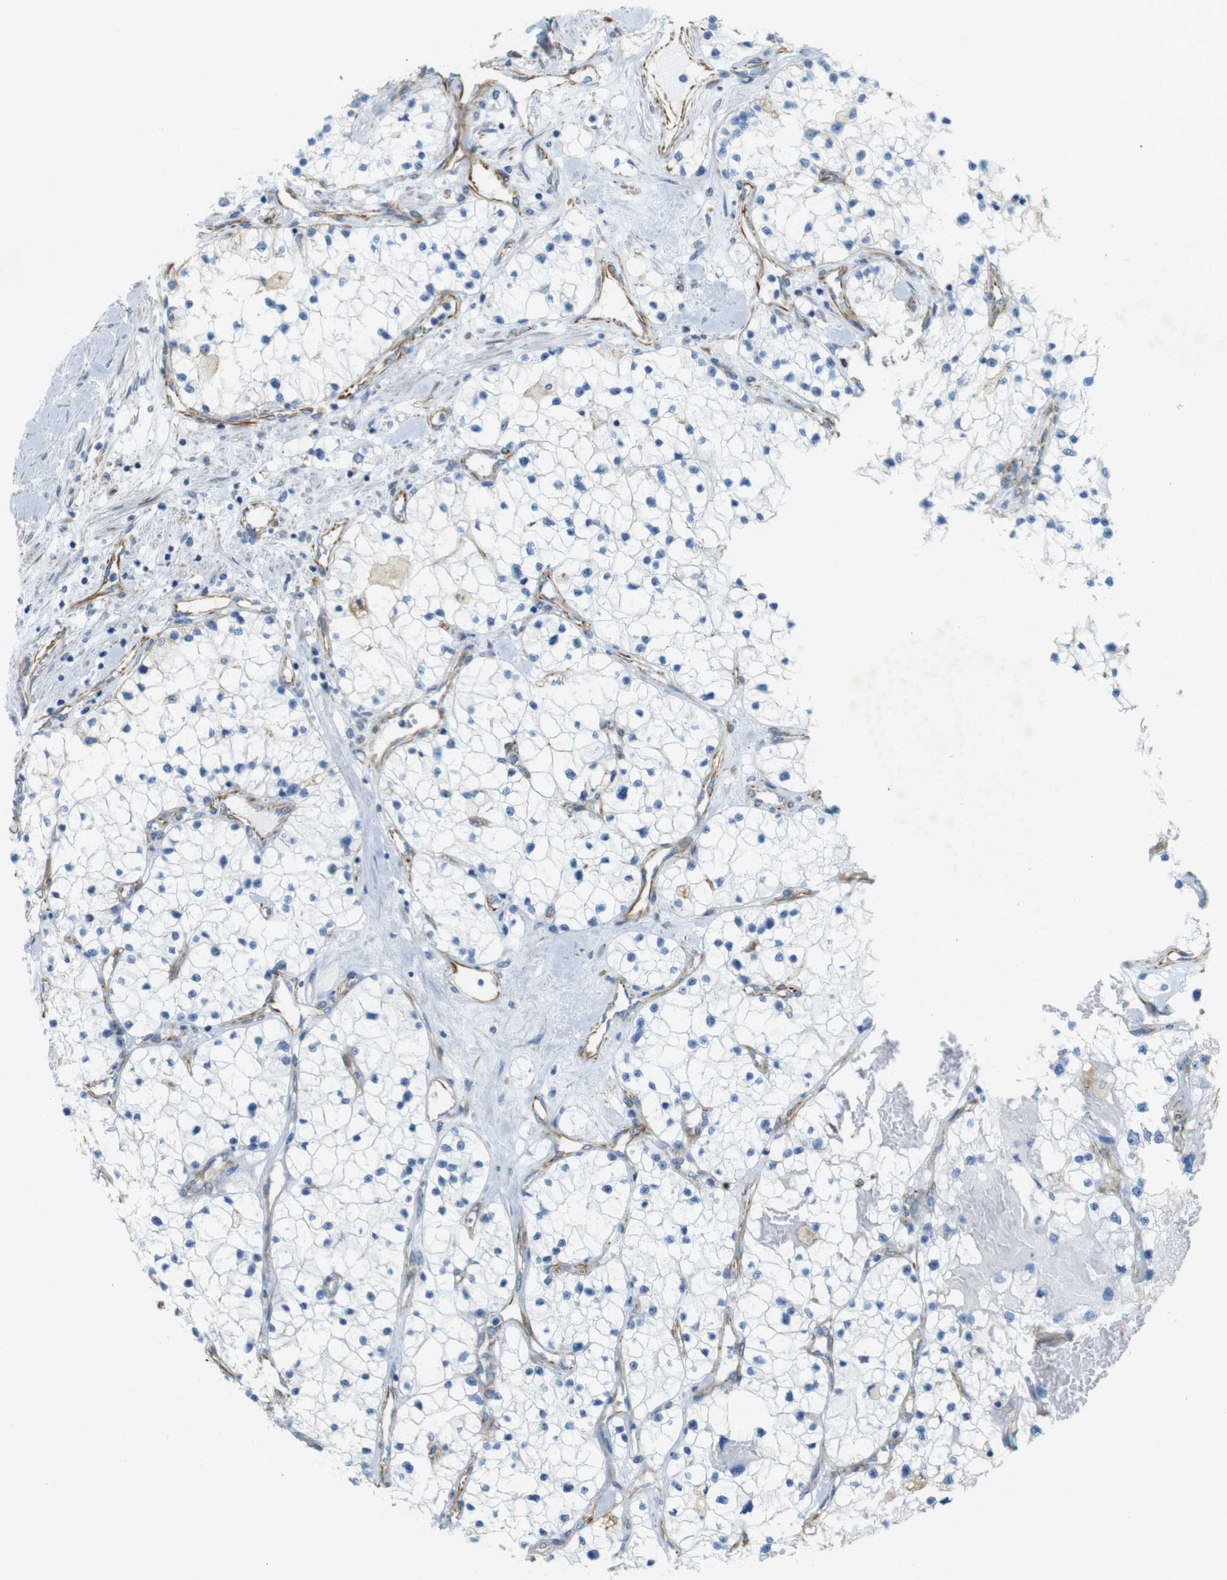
{"staining": {"intensity": "negative", "quantity": "none", "location": "none"}, "tissue": "renal cancer", "cell_type": "Tumor cells", "image_type": "cancer", "snomed": [{"axis": "morphology", "description": "Adenocarcinoma, NOS"}, {"axis": "topography", "description": "Kidney"}], "caption": "An IHC photomicrograph of renal cancer (adenocarcinoma) is shown. There is no staining in tumor cells of renal cancer (adenocarcinoma).", "gene": "MS4A10", "patient": {"sex": "male", "age": 68}}